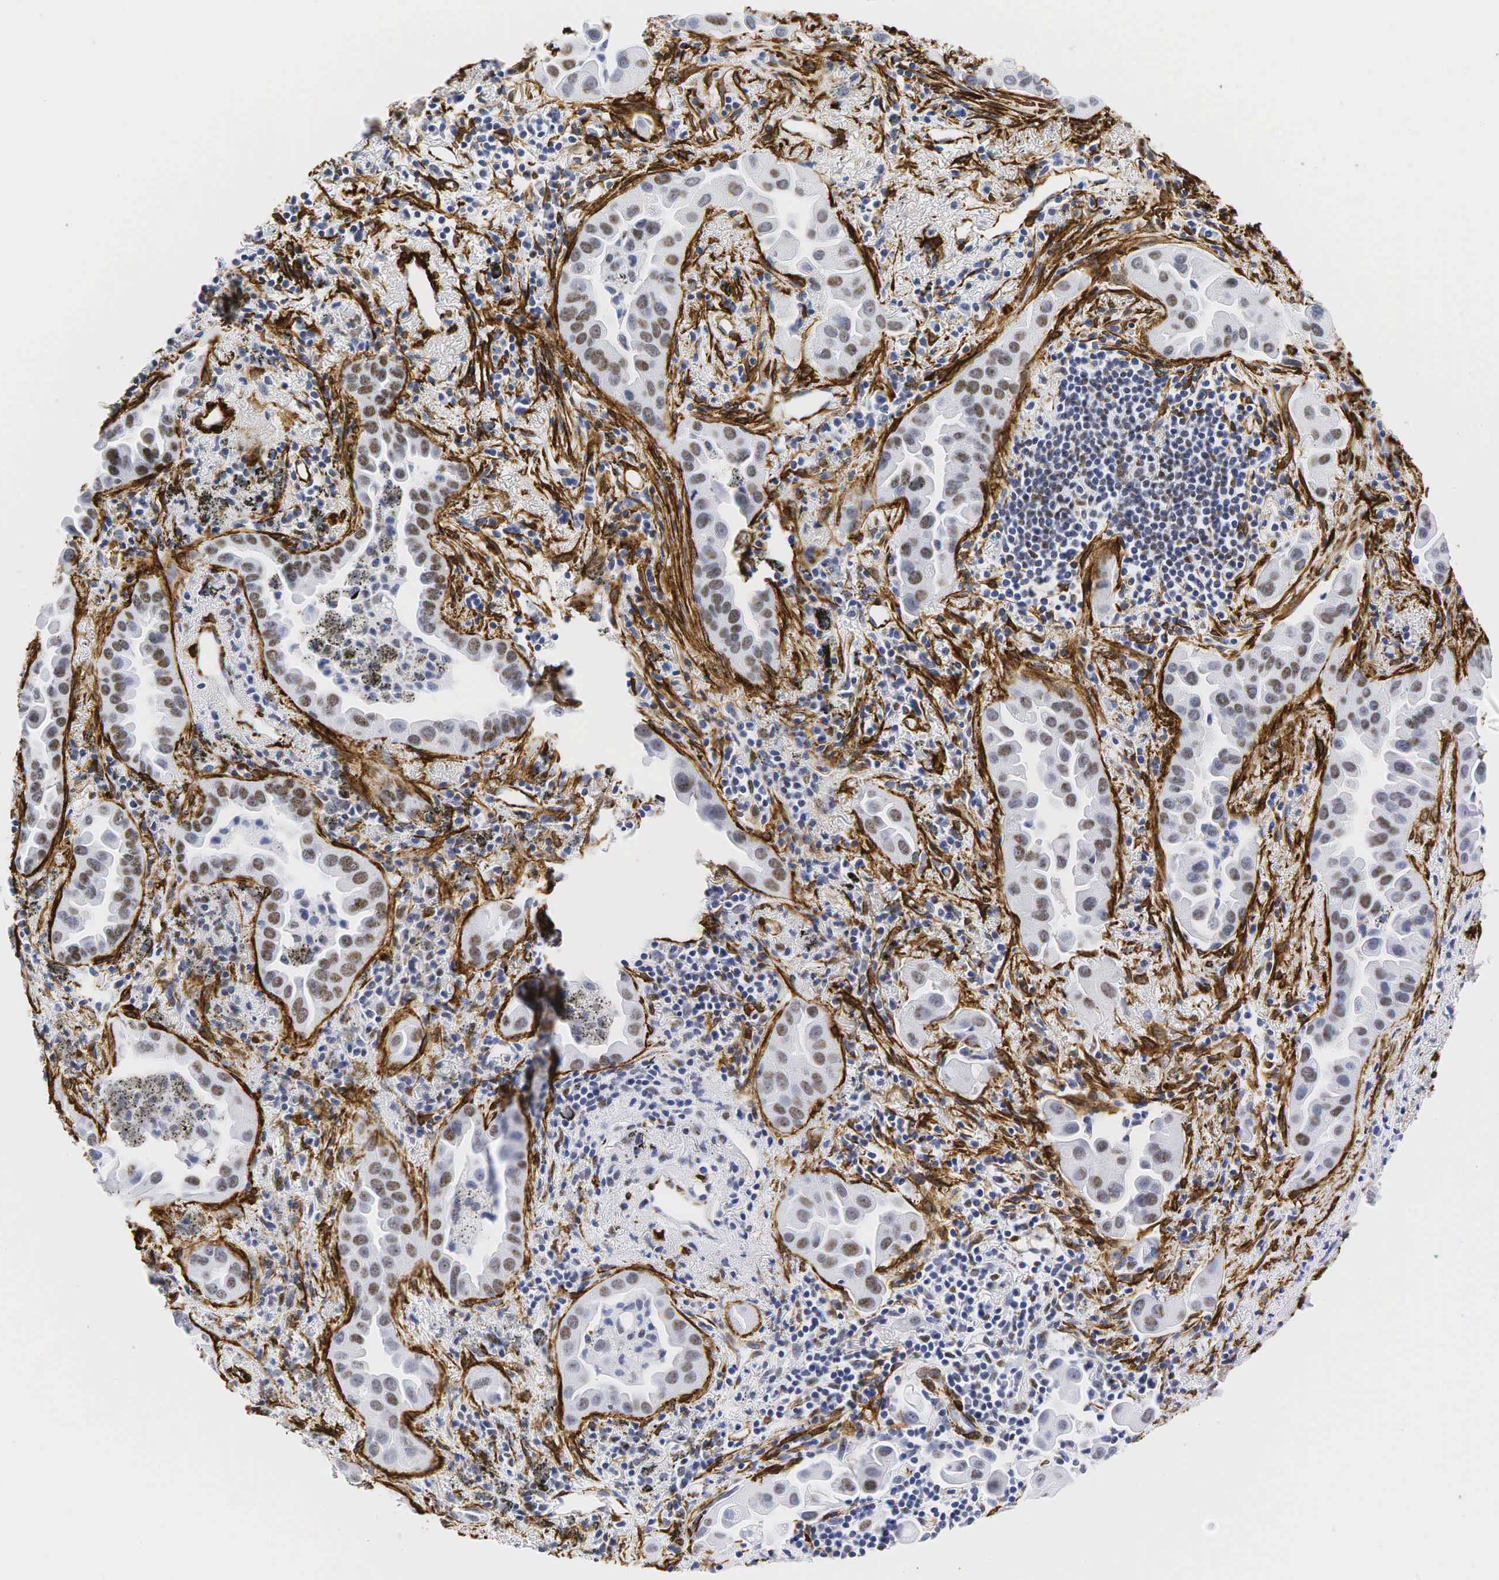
{"staining": {"intensity": "moderate", "quantity": "25%-75%", "location": "nuclear"}, "tissue": "lung cancer", "cell_type": "Tumor cells", "image_type": "cancer", "snomed": [{"axis": "morphology", "description": "Adenocarcinoma, NOS"}, {"axis": "topography", "description": "Lung"}], "caption": "IHC image of lung cancer stained for a protein (brown), which shows medium levels of moderate nuclear positivity in about 25%-75% of tumor cells.", "gene": "ACTA2", "patient": {"sex": "male", "age": 68}}